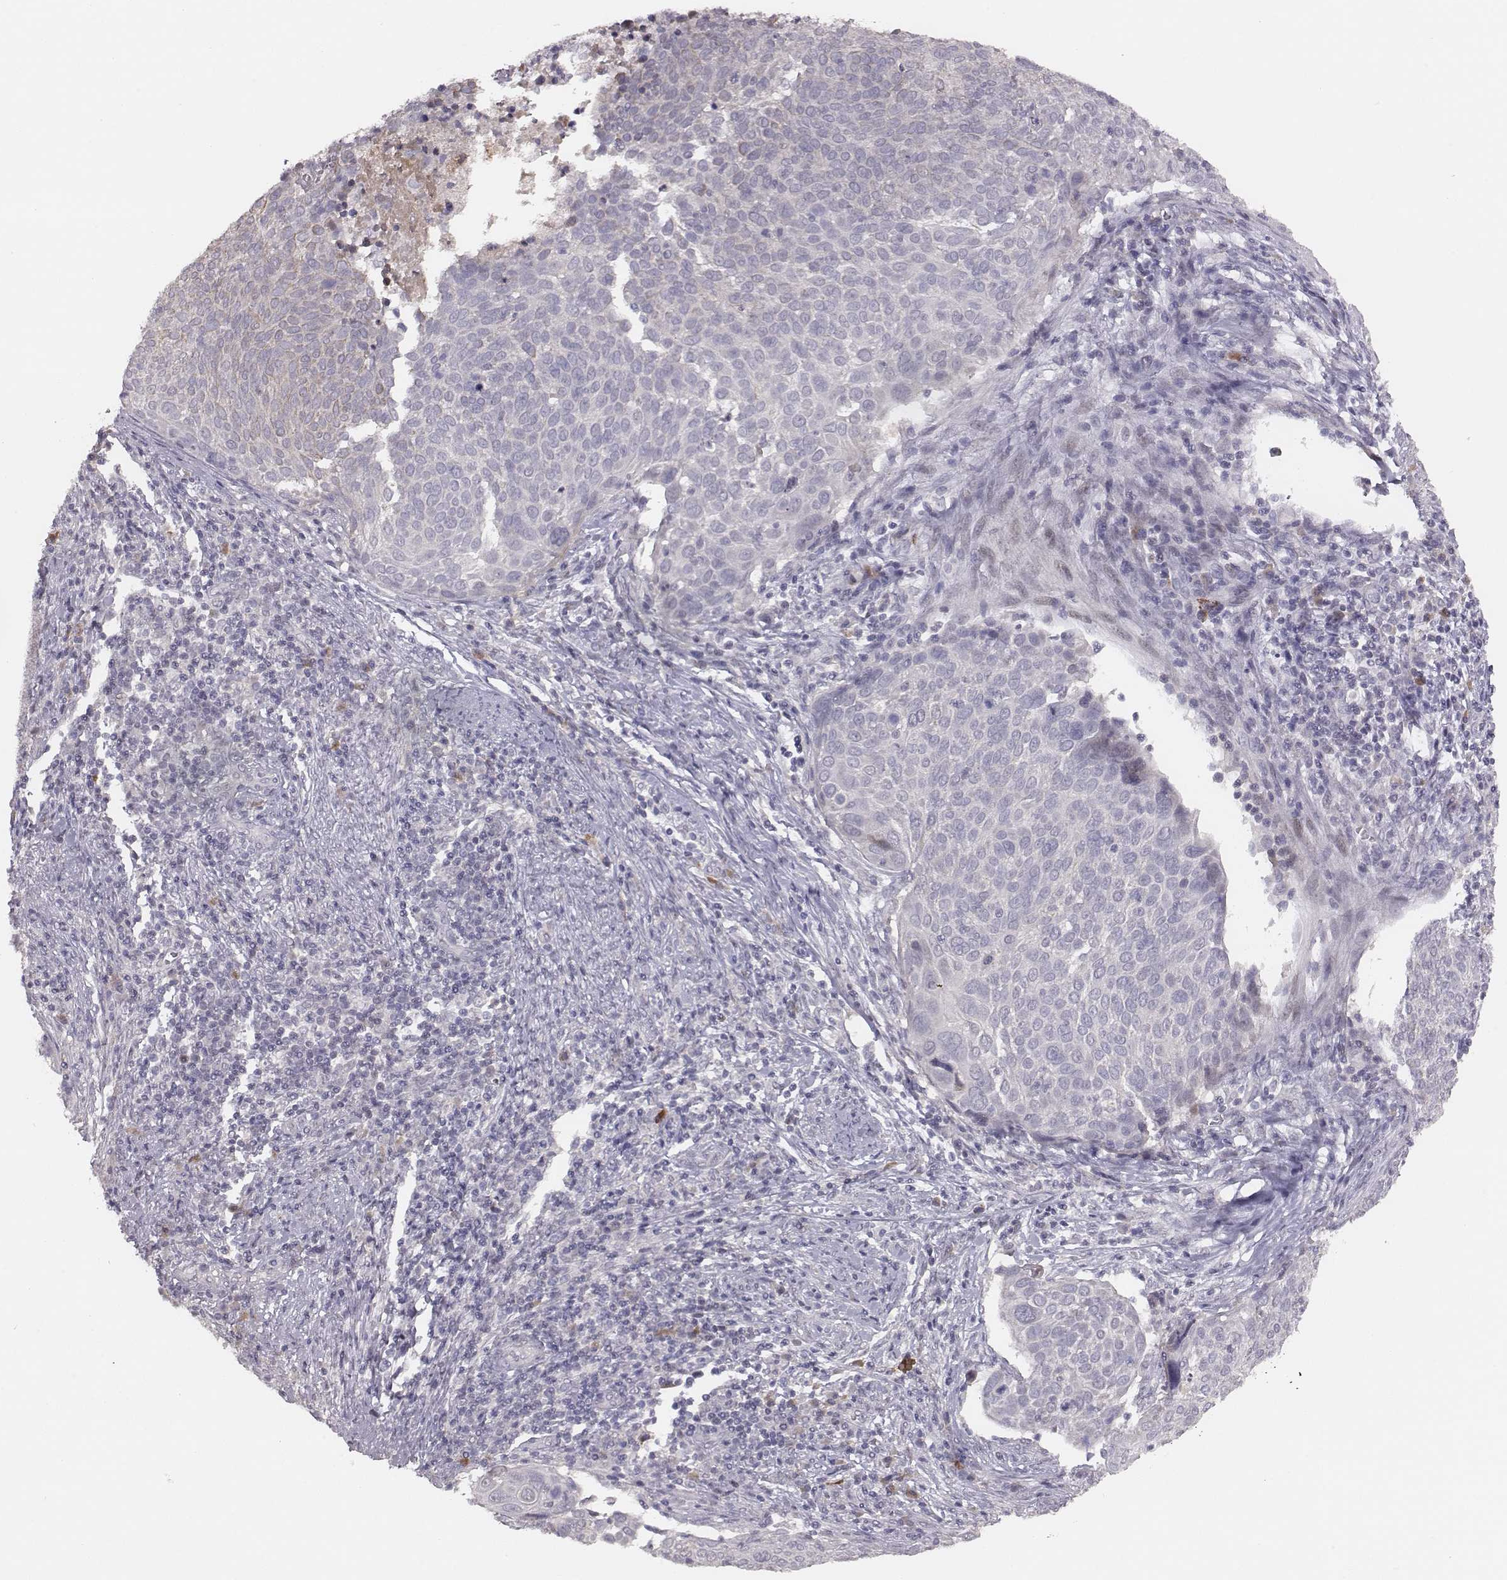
{"staining": {"intensity": "negative", "quantity": "none", "location": "none"}, "tissue": "cervical cancer", "cell_type": "Tumor cells", "image_type": "cancer", "snomed": [{"axis": "morphology", "description": "Squamous cell carcinoma, NOS"}, {"axis": "topography", "description": "Cervix"}], "caption": "IHC photomicrograph of human cervical squamous cell carcinoma stained for a protein (brown), which shows no staining in tumor cells.", "gene": "SLC22A6", "patient": {"sex": "female", "age": 39}}